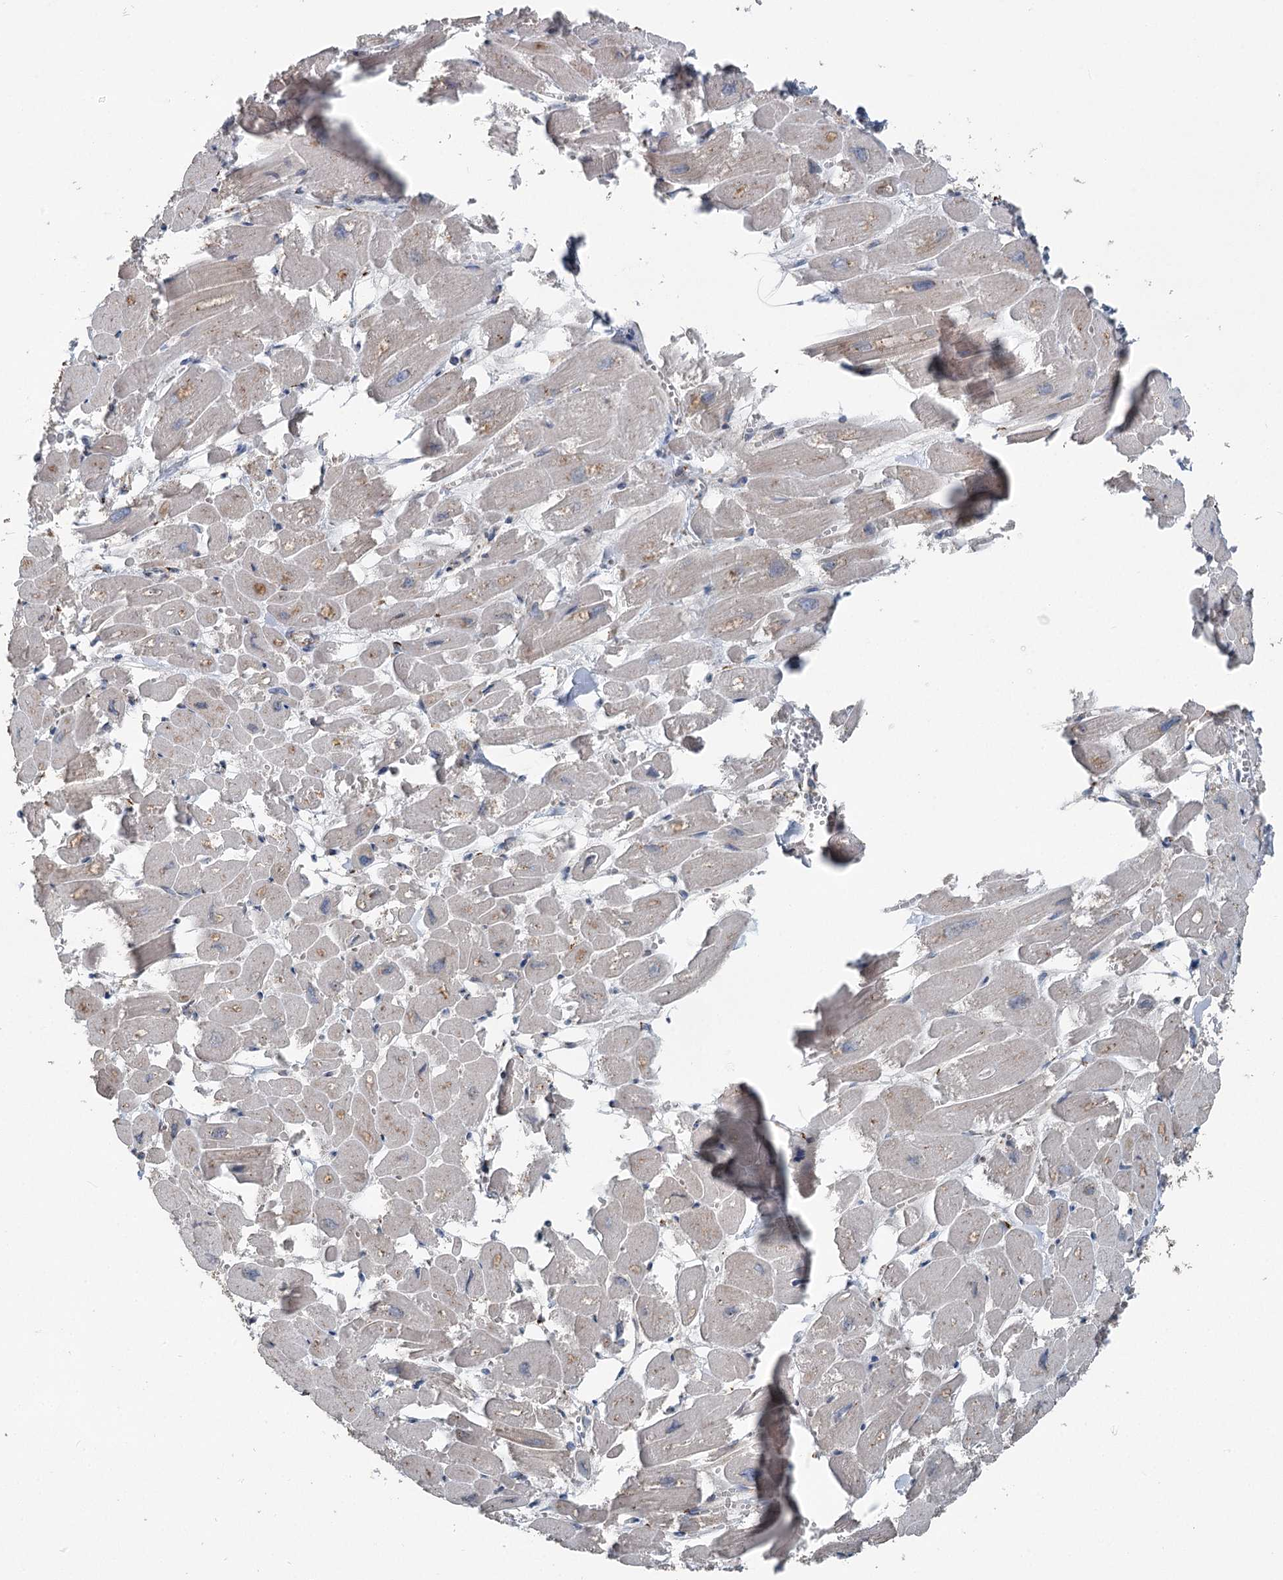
{"staining": {"intensity": "moderate", "quantity": "25%-75%", "location": "cytoplasmic/membranous"}, "tissue": "heart muscle", "cell_type": "Cardiomyocytes", "image_type": "normal", "snomed": [{"axis": "morphology", "description": "Normal tissue, NOS"}, {"axis": "topography", "description": "Heart"}], "caption": "Heart muscle stained with DAB (3,3'-diaminobenzidine) immunohistochemistry displays medium levels of moderate cytoplasmic/membranous positivity in approximately 25%-75% of cardiomyocytes. (Brightfield microscopy of DAB IHC at high magnification).", "gene": "ITIH5", "patient": {"sex": "male", "age": 54}}